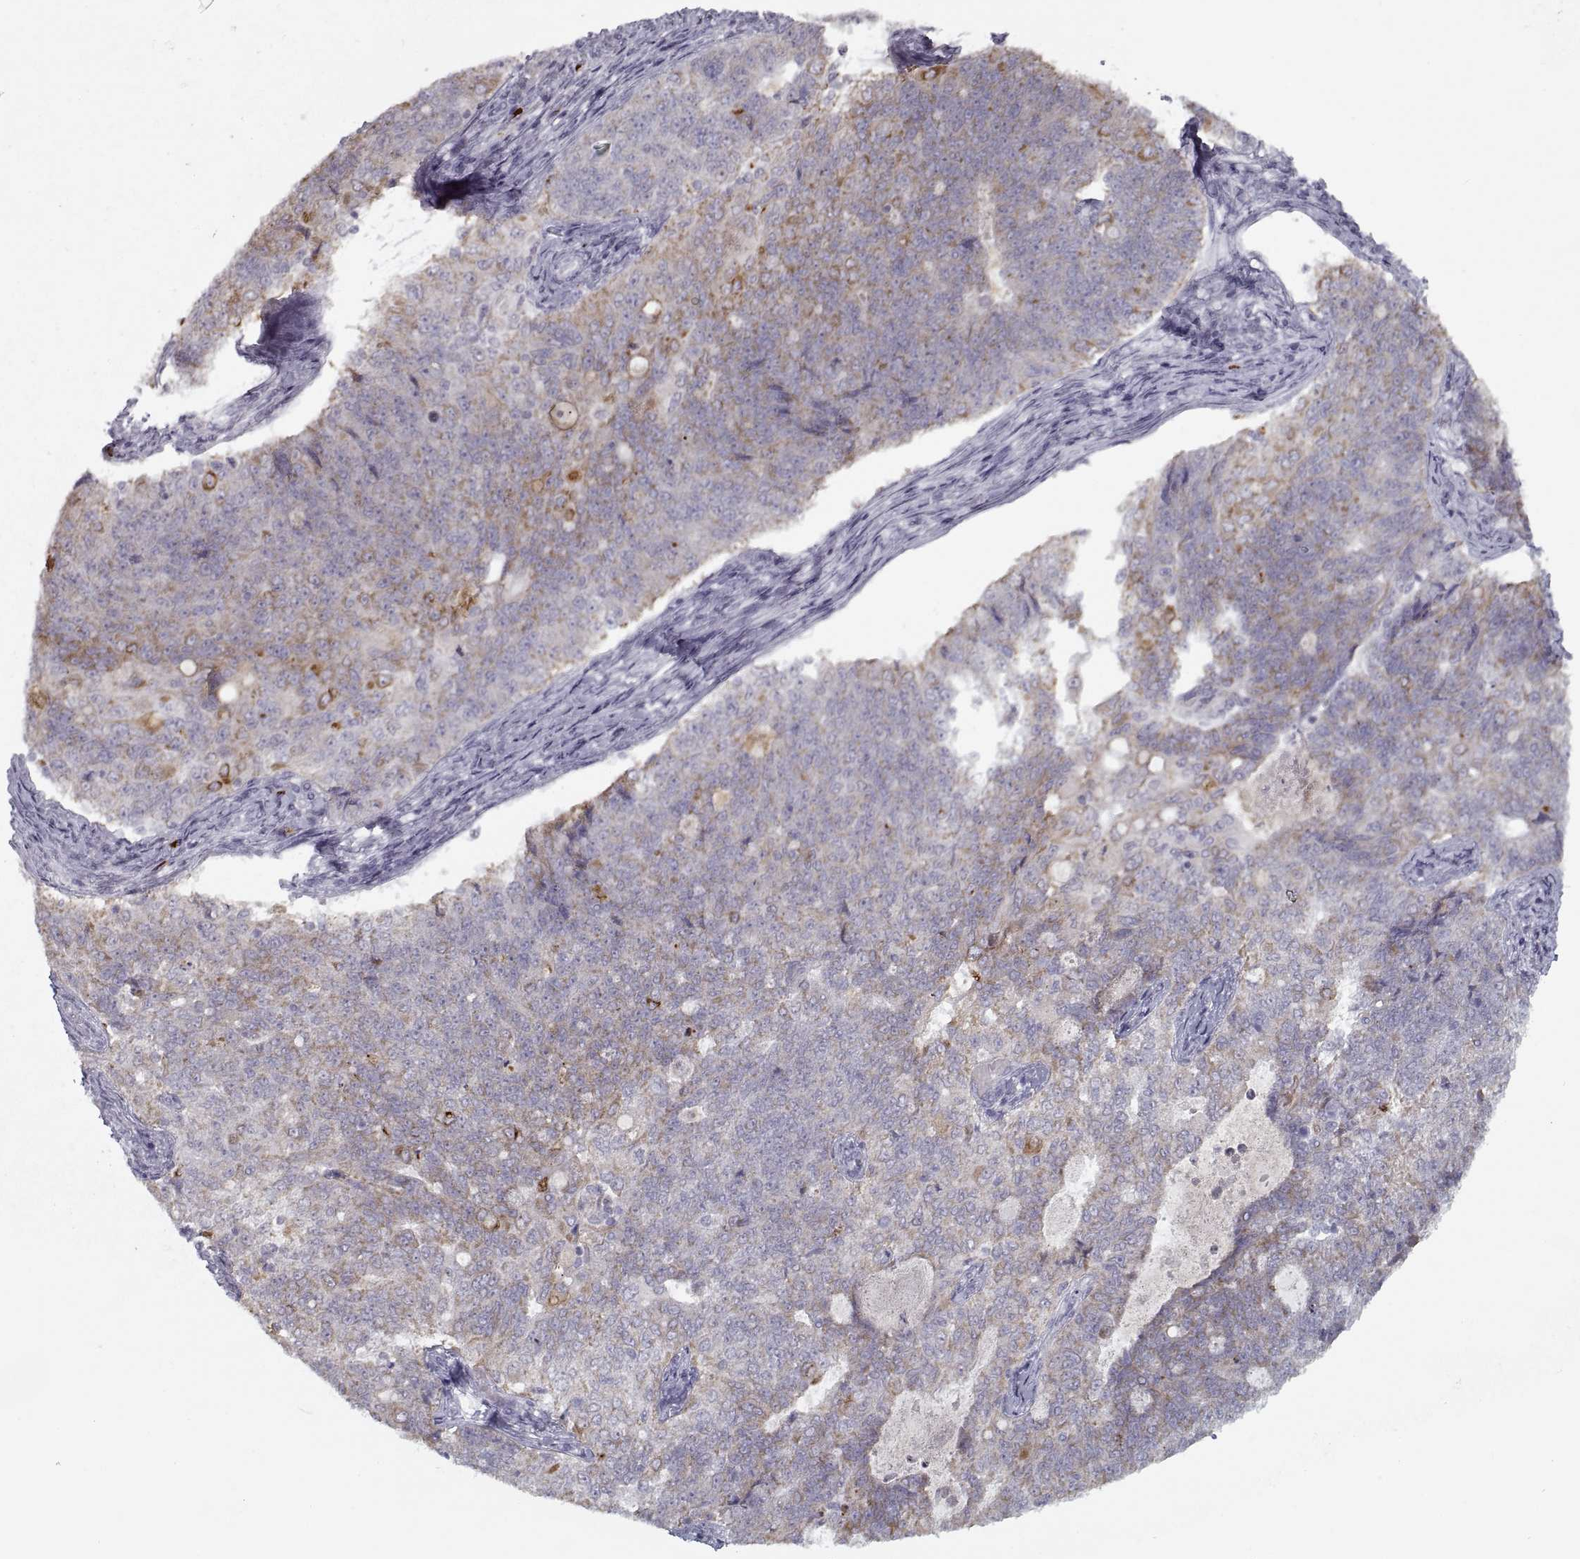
{"staining": {"intensity": "moderate", "quantity": "<25%", "location": "cytoplasmic/membranous"}, "tissue": "endometrial cancer", "cell_type": "Tumor cells", "image_type": "cancer", "snomed": [{"axis": "morphology", "description": "Adenocarcinoma, NOS"}, {"axis": "topography", "description": "Endometrium"}], "caption": "IHC (DAB (3,3'-diaminobenzidine)) staining of human endometrial adenocarcinoma exhibits moderate cytoplasmic/membranous protein staining in about <25% of tumor cells.", "gene": "GAD2", "patient": {"sex": "female", "age": 43}}